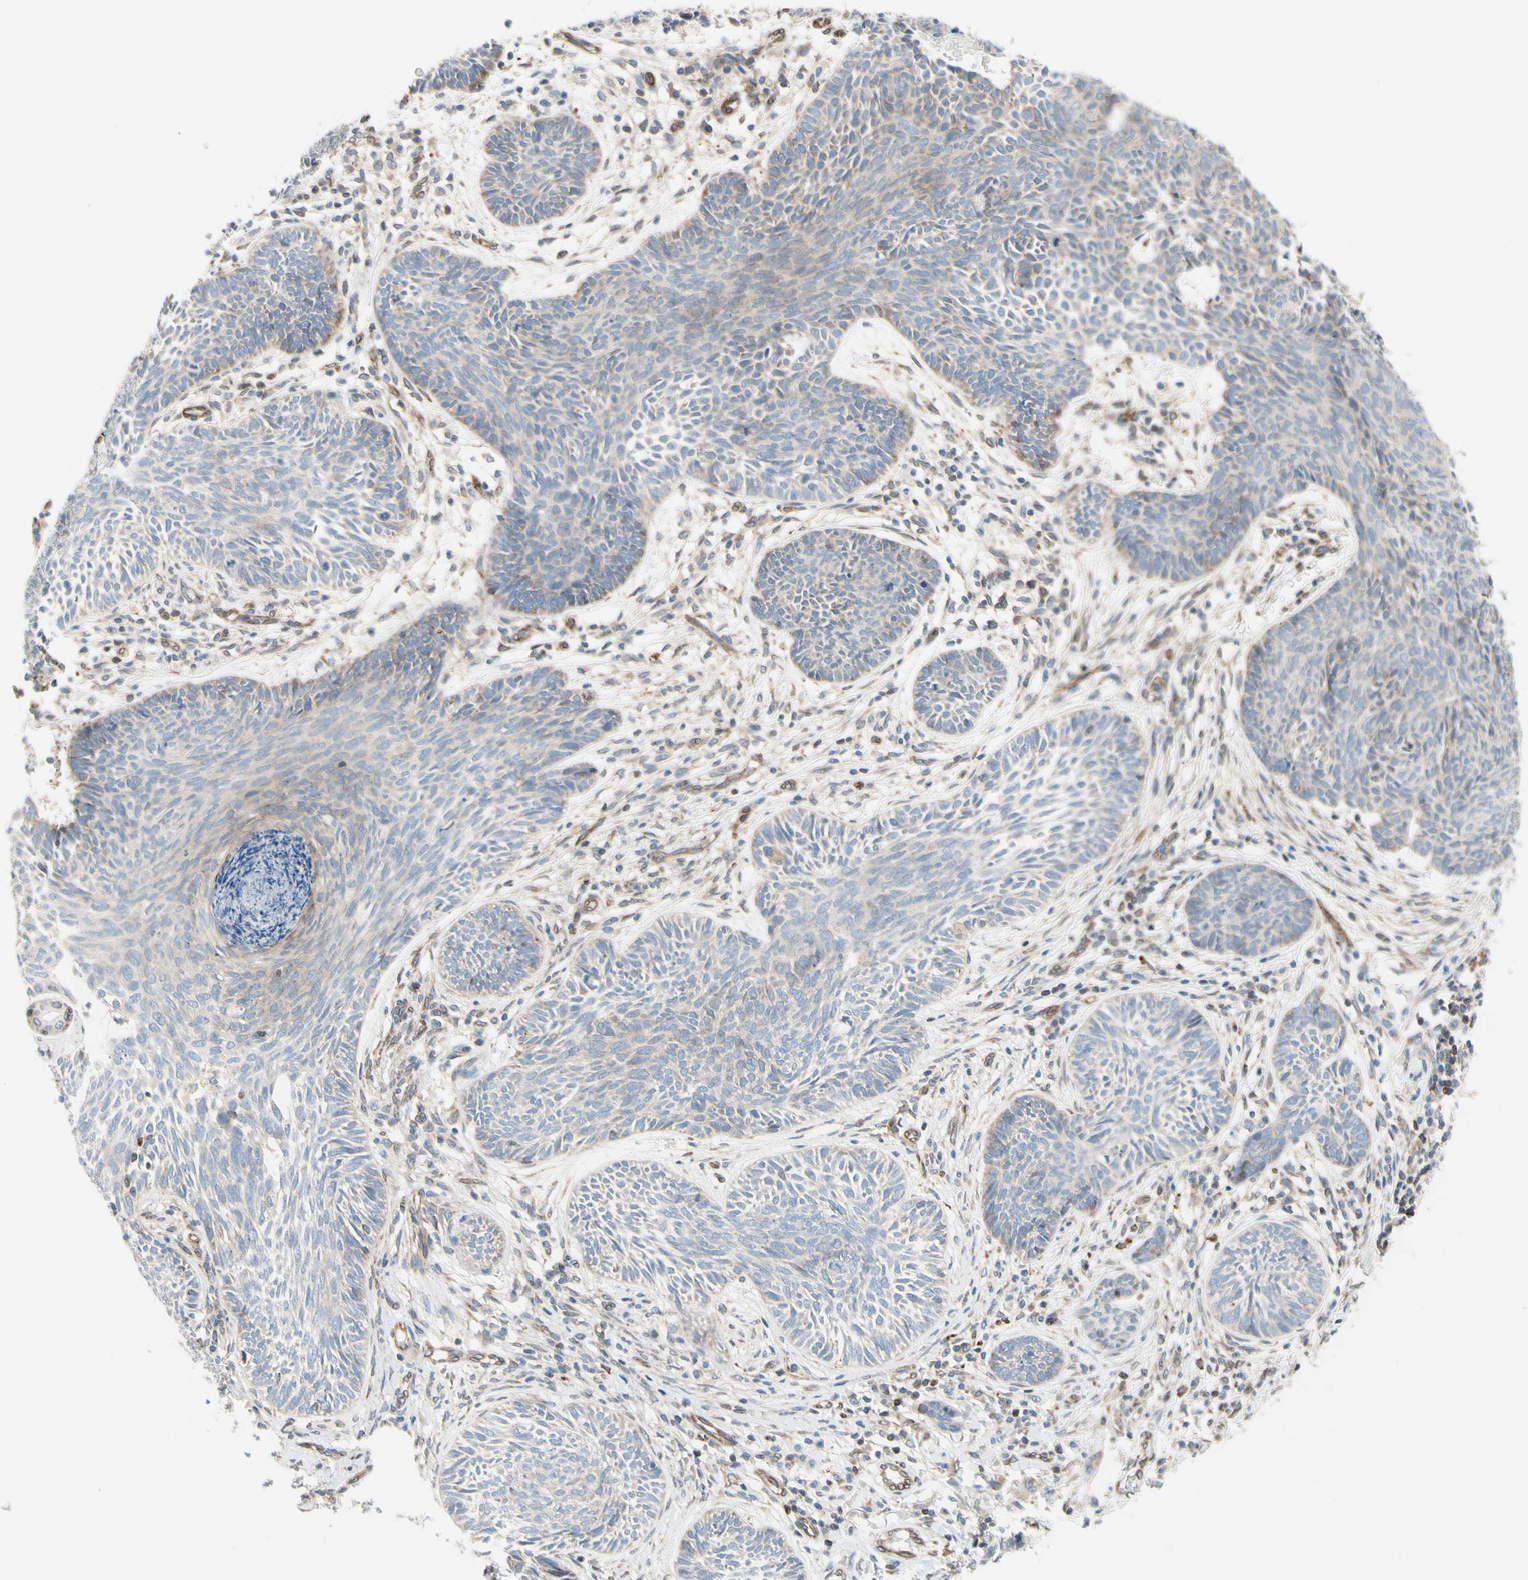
{"staining": {"intensity": "weak", "quantity": "25%-75%", "location": "cytoplasmic/membranous"}, "tissue": "skin cancer", "cell_type": "Tumor cells", "image_type": "cancer", "snomed": [{"axis": "morphology", "description": "Papilloma, NOS"}, {"axis": "morphology", "description": "Basal cell carcinoma"}, {"axis": "topography", "description": "Skin"}], "caption": "The immunohistochemical stain labels weak cytoplasmic/membranous expression in tumor cells of skin cancer tissue.", "gene": "TRAF2", "patient": {"sex": "male", "age": 87}}